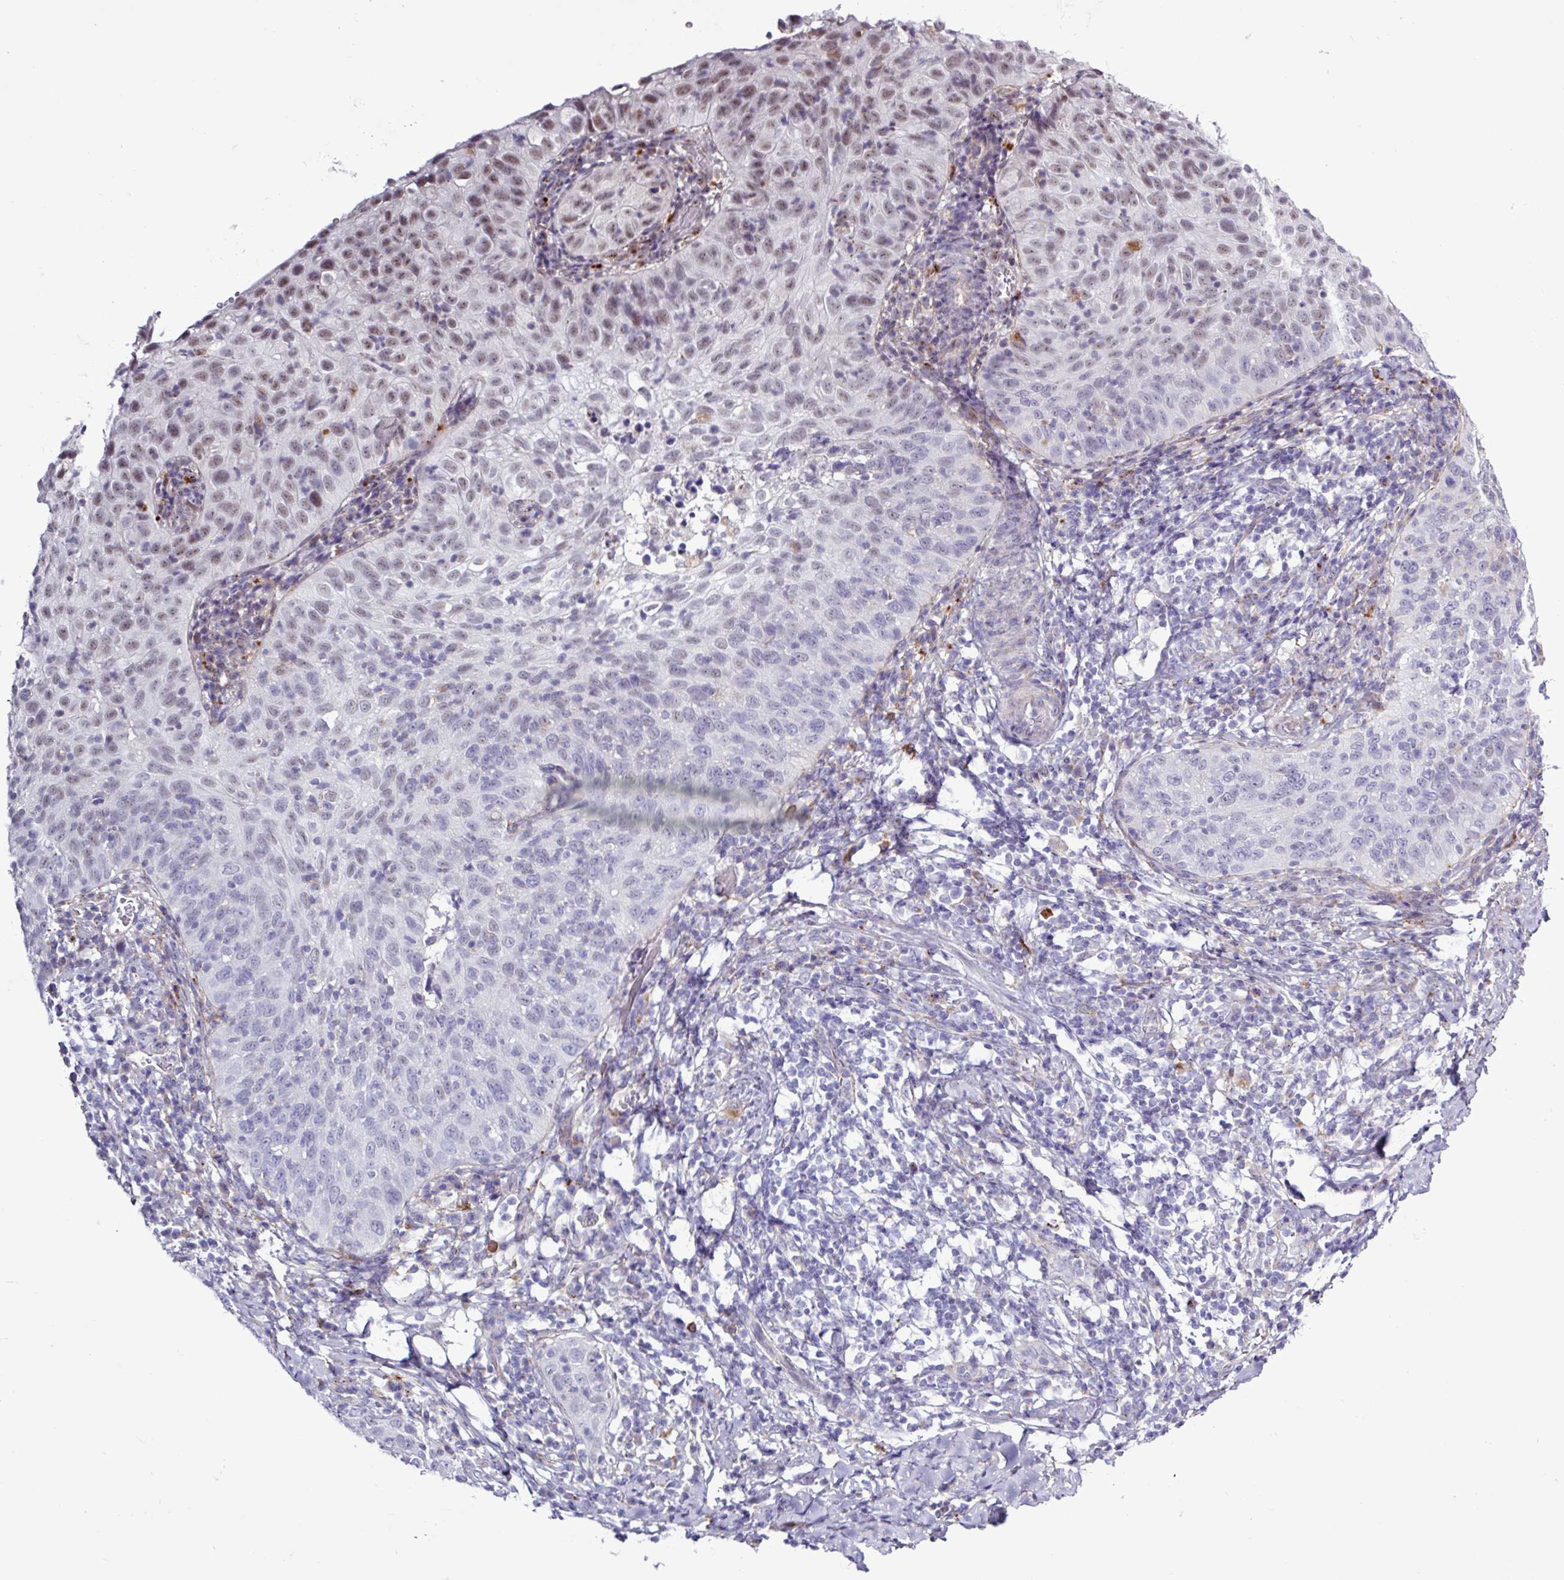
{"staining": {"intensity": "moderate", "quantity": "<25%", "location": "nuclear"}, "tissue": "cervical cancer", "cell_type": "Tumor cells", "image_type": "cancer", "snomed": [{"axis": "morphology", "description": "Squamous cell carcinoma, NOS"}, {"axis": "topography", "description": "Cervix"}], "caption": "Moderate nuclear protein positivity is present in approximately <25% of tumor cells in cervical cancer.", "gene": "AMIGO2", "patient": {"sex": "female", "age": 30}}